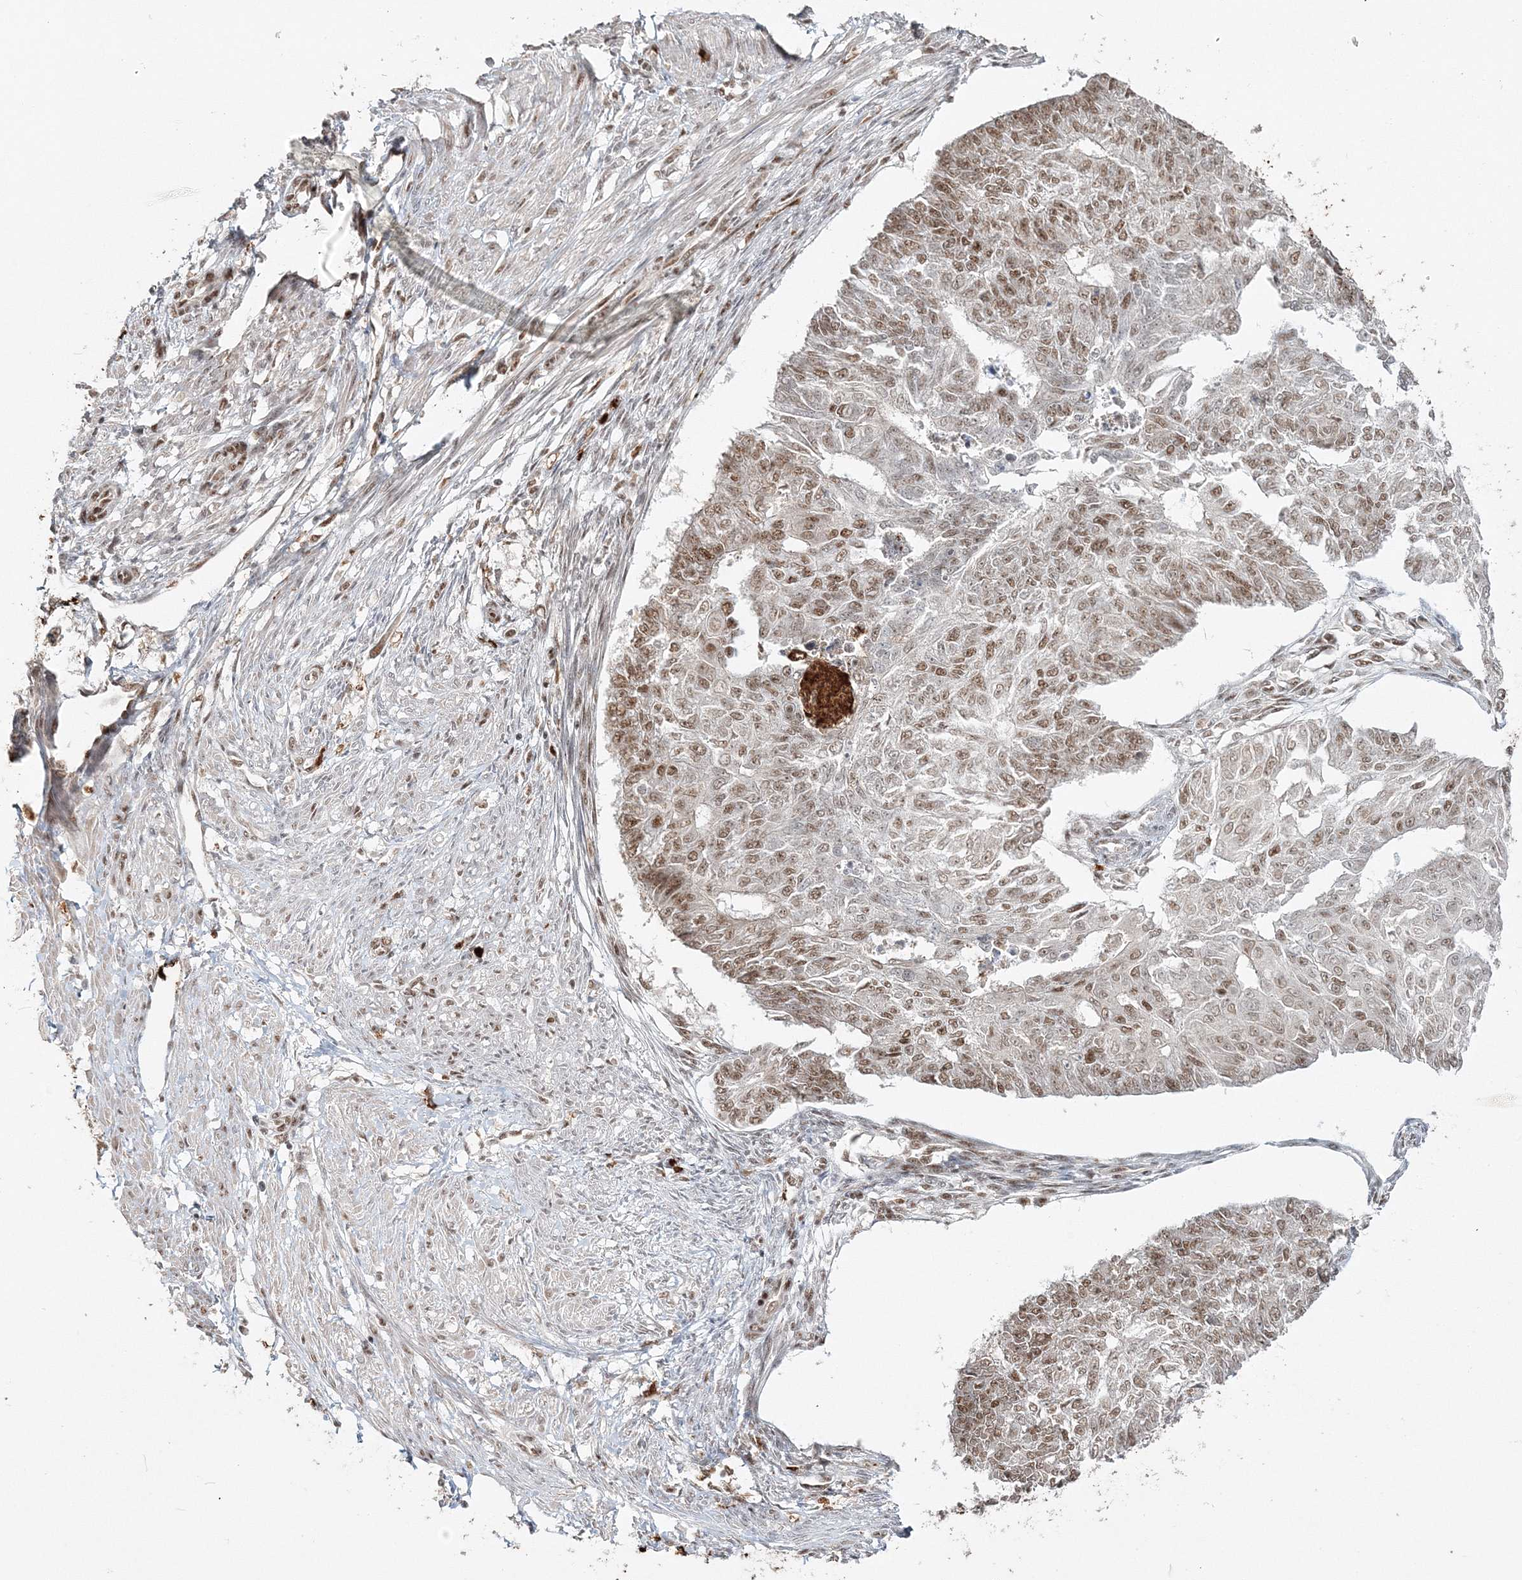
{"staining": {"intensity": "moderate", "quantity": ">75%", "location": "nuclear"}, "tissue": "endometrial cancer", "cell_type": "Tumor cells", "image_type": "cancer", "snomed": [{"axis": "morphology", "description": "Adenocarcinoma, NOS"}, {"axis": "topography", "description": "Endometrium"}], "caption": "IHC of endometrial adenocarcinoma demonstrates medium levels of moderate nuclear staining in approximately >75% of tumor cells. (DAB IHC, brown staining for protein, blue staining for nuclei).", "gene": "QRICH1", "patient": {"sex": "female", "age": 32}}